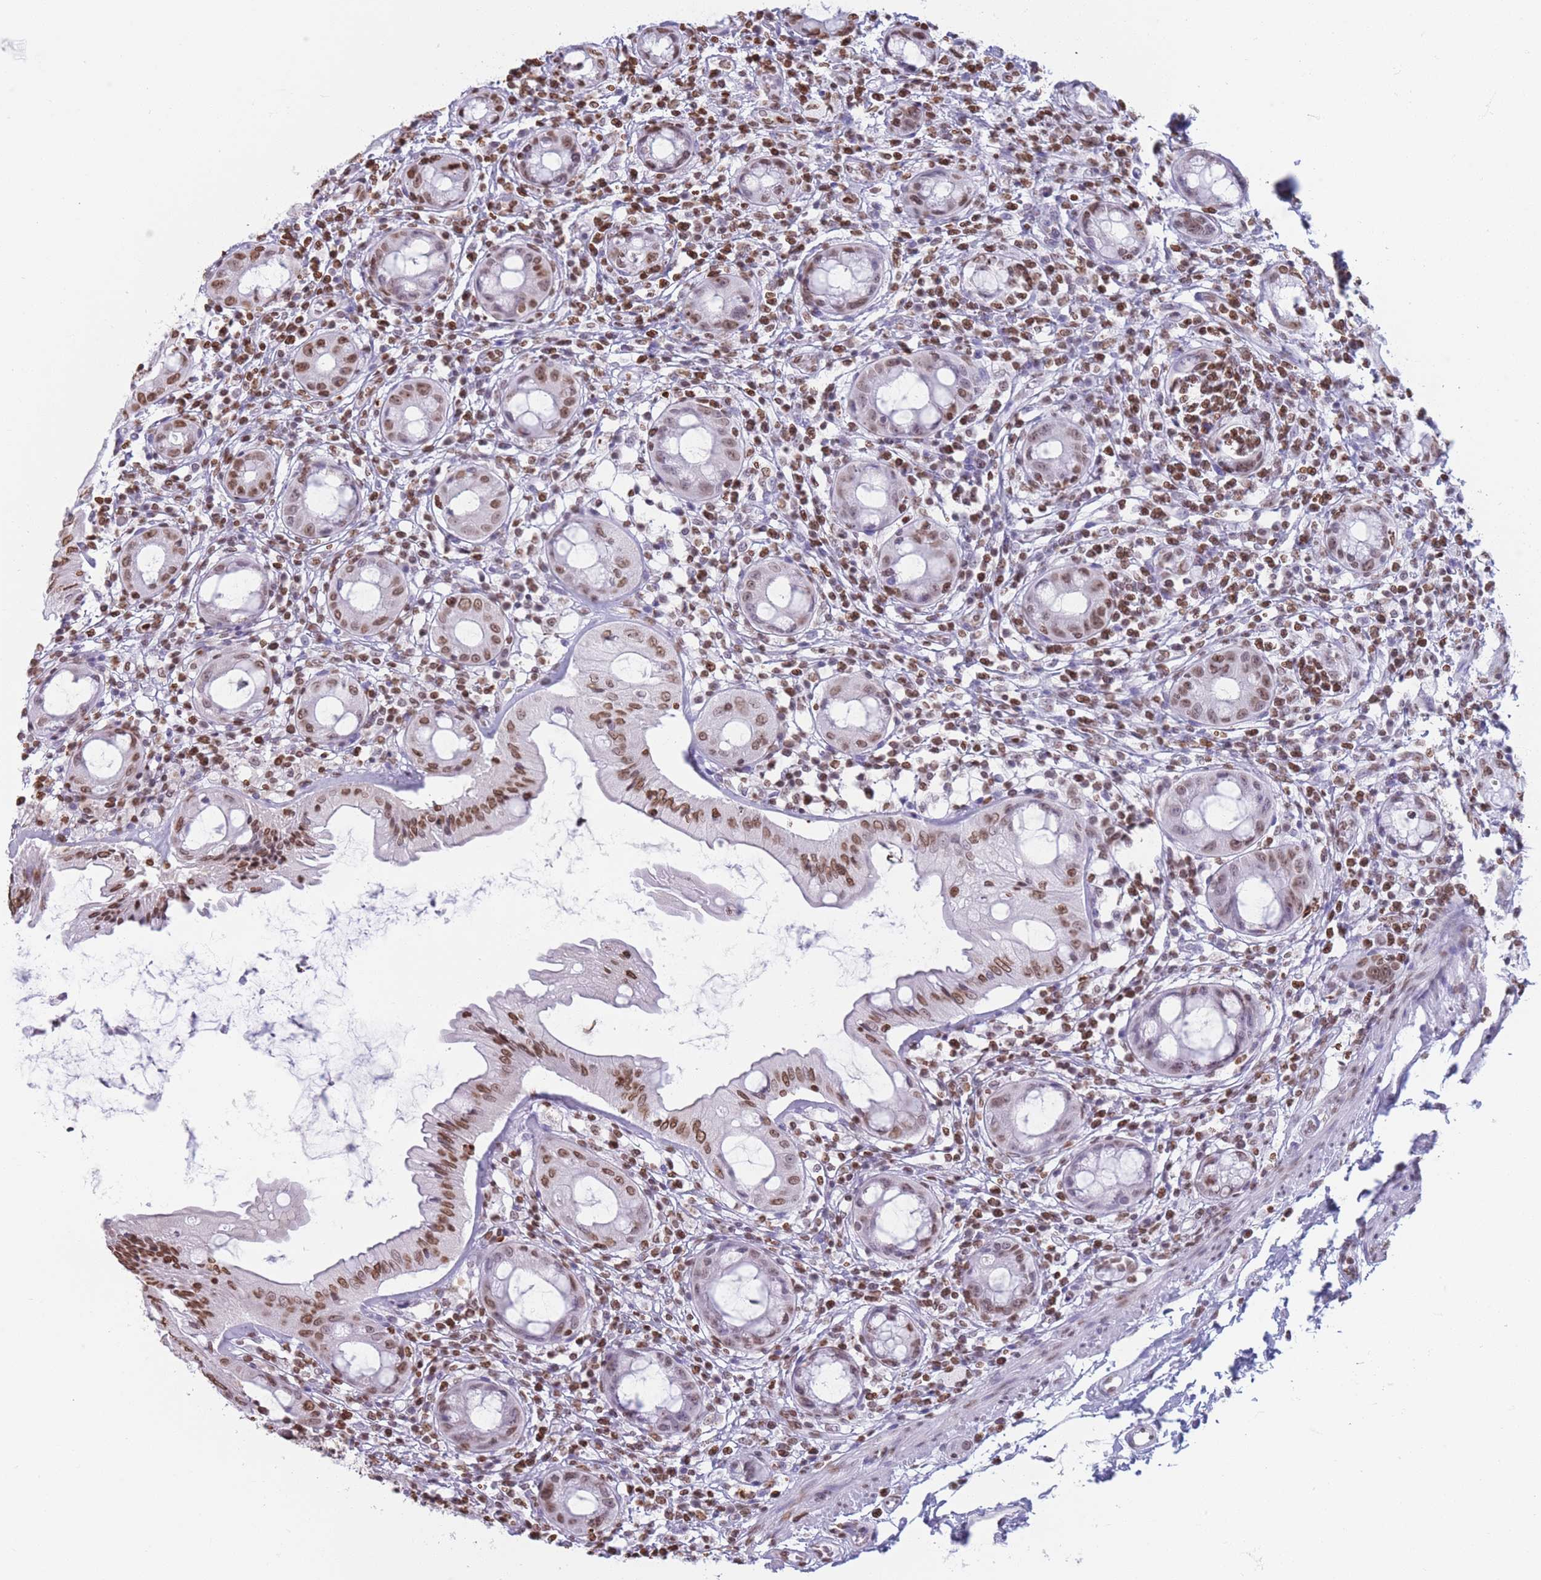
{"staining": {"intensity": "moderate", "quantity": "25%-75%", "location": "nuclear"}, "tissue": "rectum", "cell_type": "Glandular cells", "image_type": "normal", "snomed": [{"axis": "morphology", "description": "Normal tissue, NOS"}, {"axis": "topography", "description": "Rectum"}], "caption": "Brown immunohistochemical staining in normal human rectum shows moderate nuclear positivity in approximately 25%-75% of glandular cells. (DAB (3,3'-diaminobenzidine) IHC, brown staining for protein, blue staining for nuclei).", "gene": "RYK", "patient": {"sex": "female", "age": 57}}